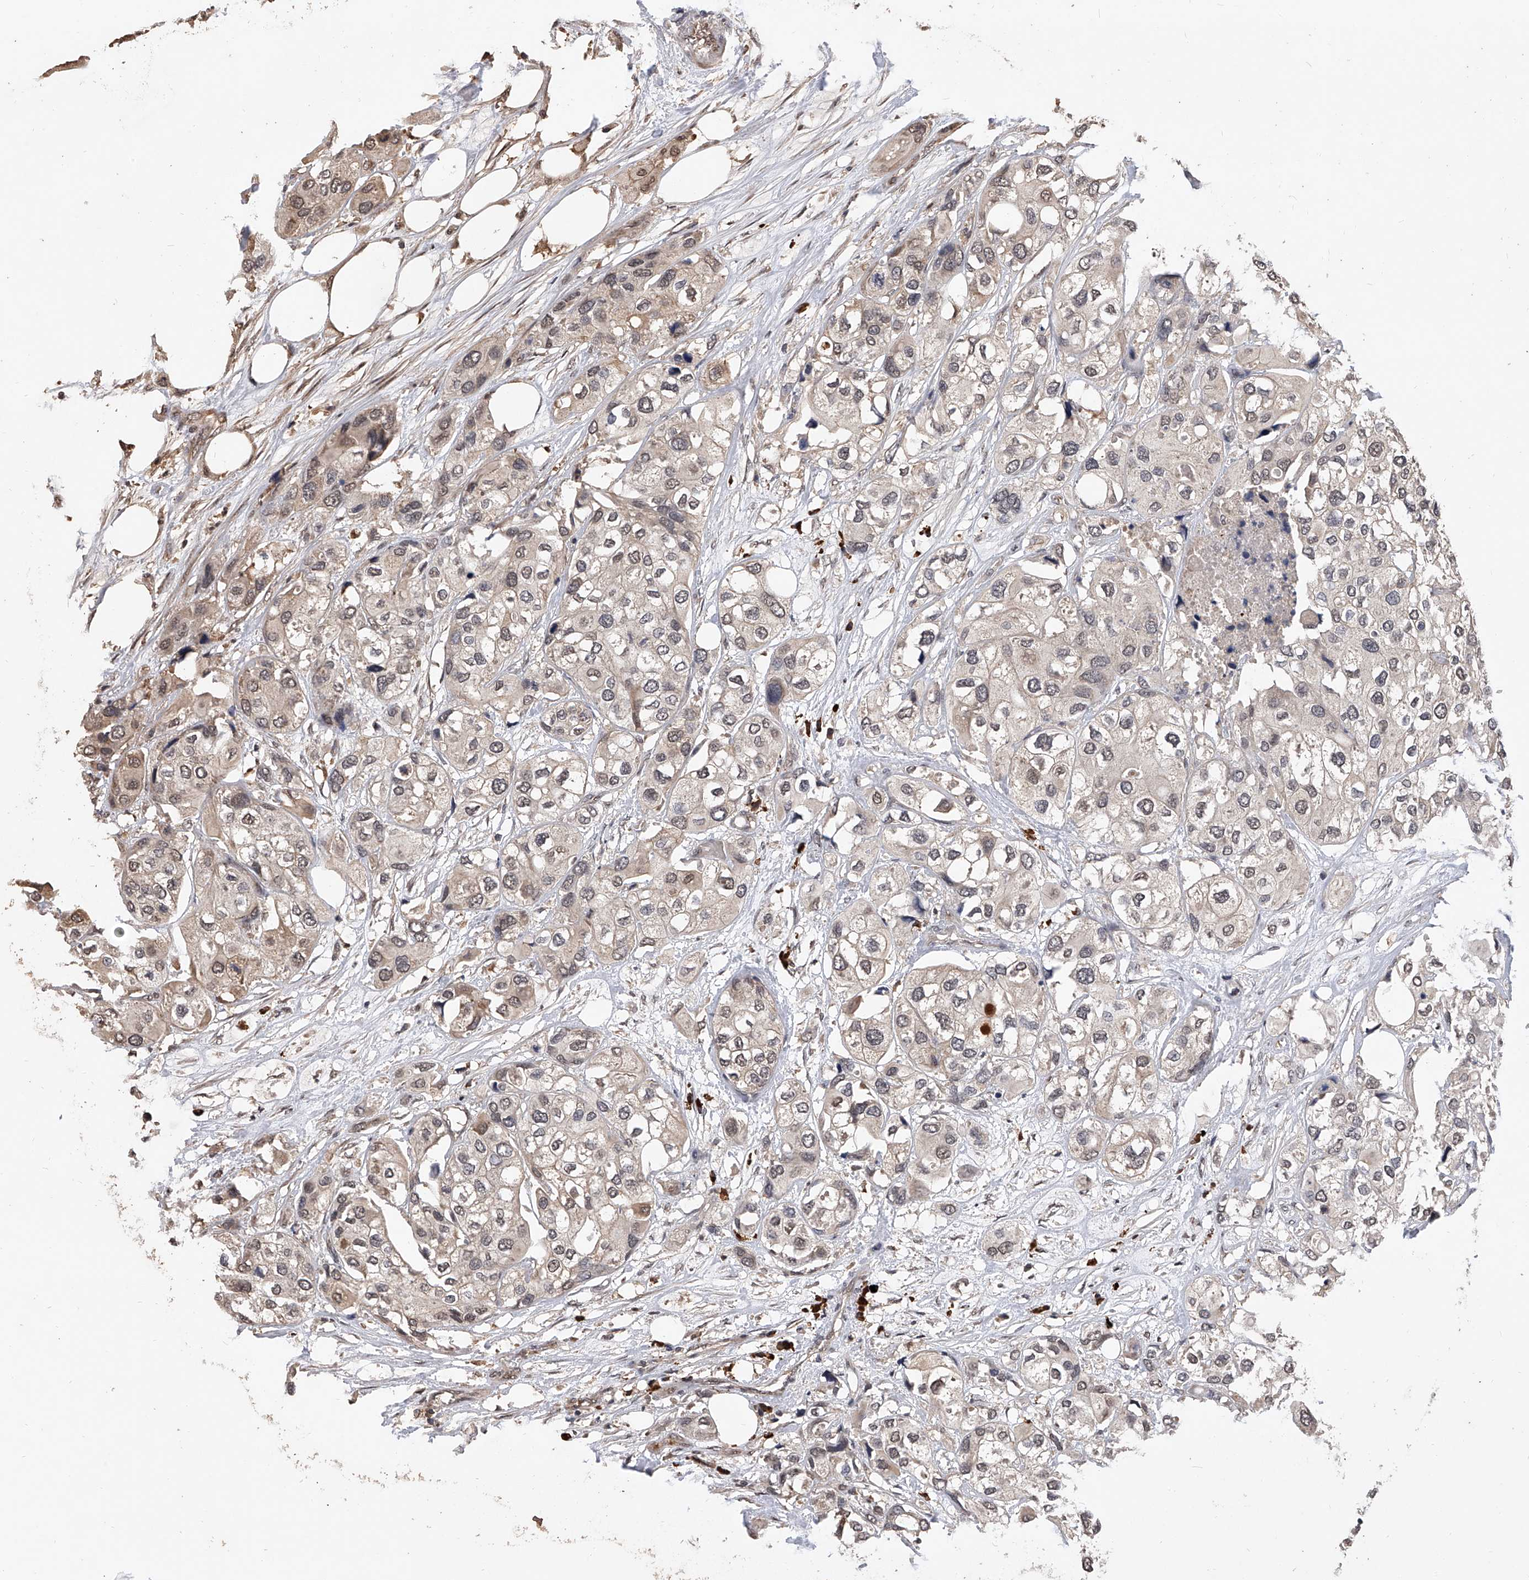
{"staining": {"intensity": "weak", "quantity": "<25%", "location": "nuclear"}, "tissue": "urothelial cancer", "cell_type": "Tumor cells", "image_type": "cancer", "snomed": [{"axis": "morphology", "description": "Urothelial carcinoma, High grade"}, {"axis": "topography", "description": "Urinary bladder"}], "caption": "DAB immunohistochemical staining of human urothelial cancer displays no significant expression in tumor cells. (Stains: DAB immunohistochemistry (IHC) with hematoxylin counter stain, Microscopy: brightfield microscopy at high magnification).", "gene": "CFAP410", "patient": {"sex": "male", "age": 64}}